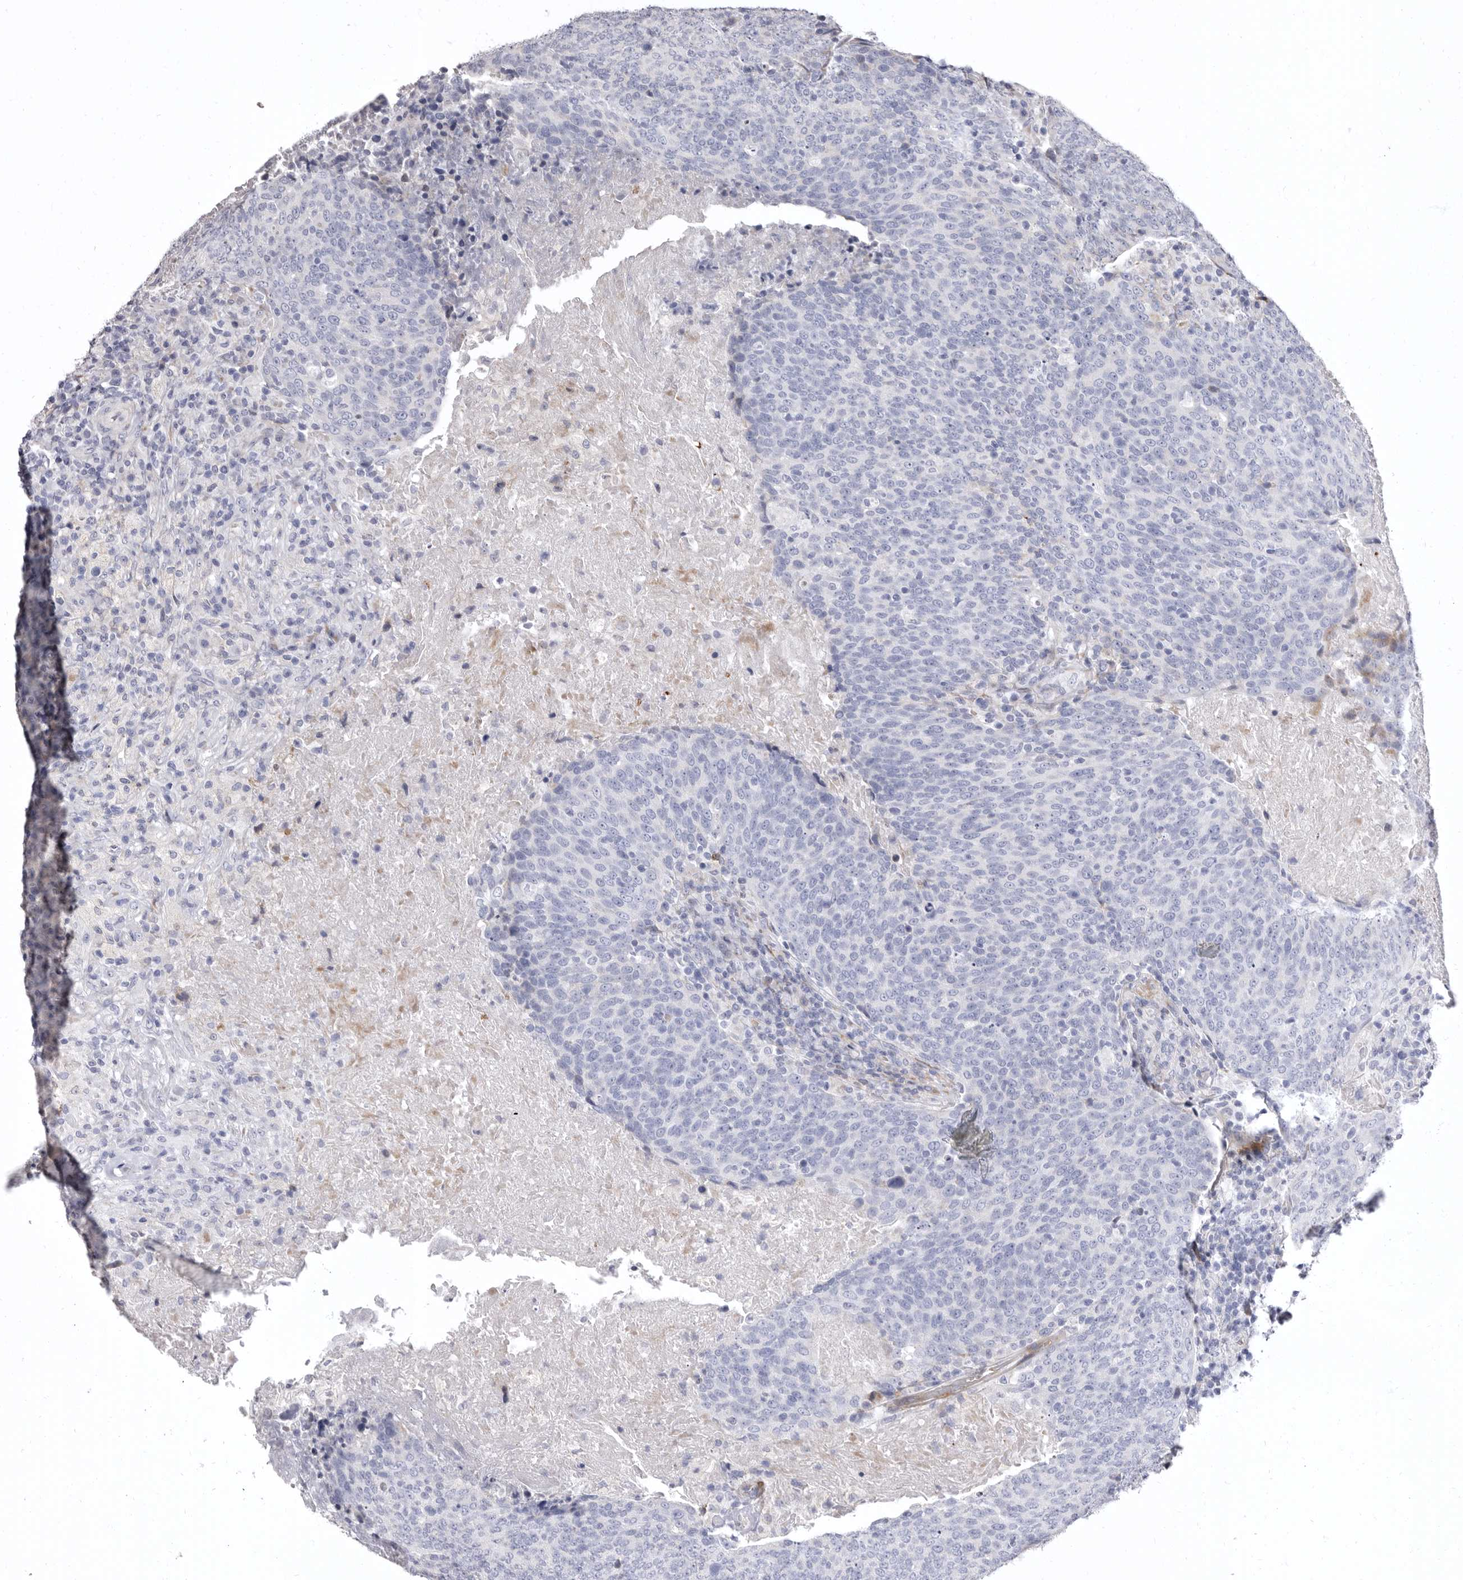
{"staining": {"intensity": "negative", "quantity": "none", "location": "none"}, "tissue": "head and neck cancer", "cell_type": "Tumor cells", "image_type": "cancer", "snomed": [{"axis": "morphology", "description": "Squamous cell carcinoma, NOS"}, {"axis": "morphology", "description": "Squamous cell carcinoma, metastatic, NOS"}, {"axis": "topography", "description": "Lymph node"}, {"axis": "topography", "description": "Head-Neck"}], "caption": "Head and neck cancer was stained to show a protein in brown. There is no significant expression in tumor cells. (Stains: DAB (3,3'-diaminobenzidine) immunohistochemistry (IHC) with hematoxylin counter stain, Microscopy: brightfield microscopy at high magnification).", "gene": "AIDA", "patient": {"sex": "male", "age": 62}}